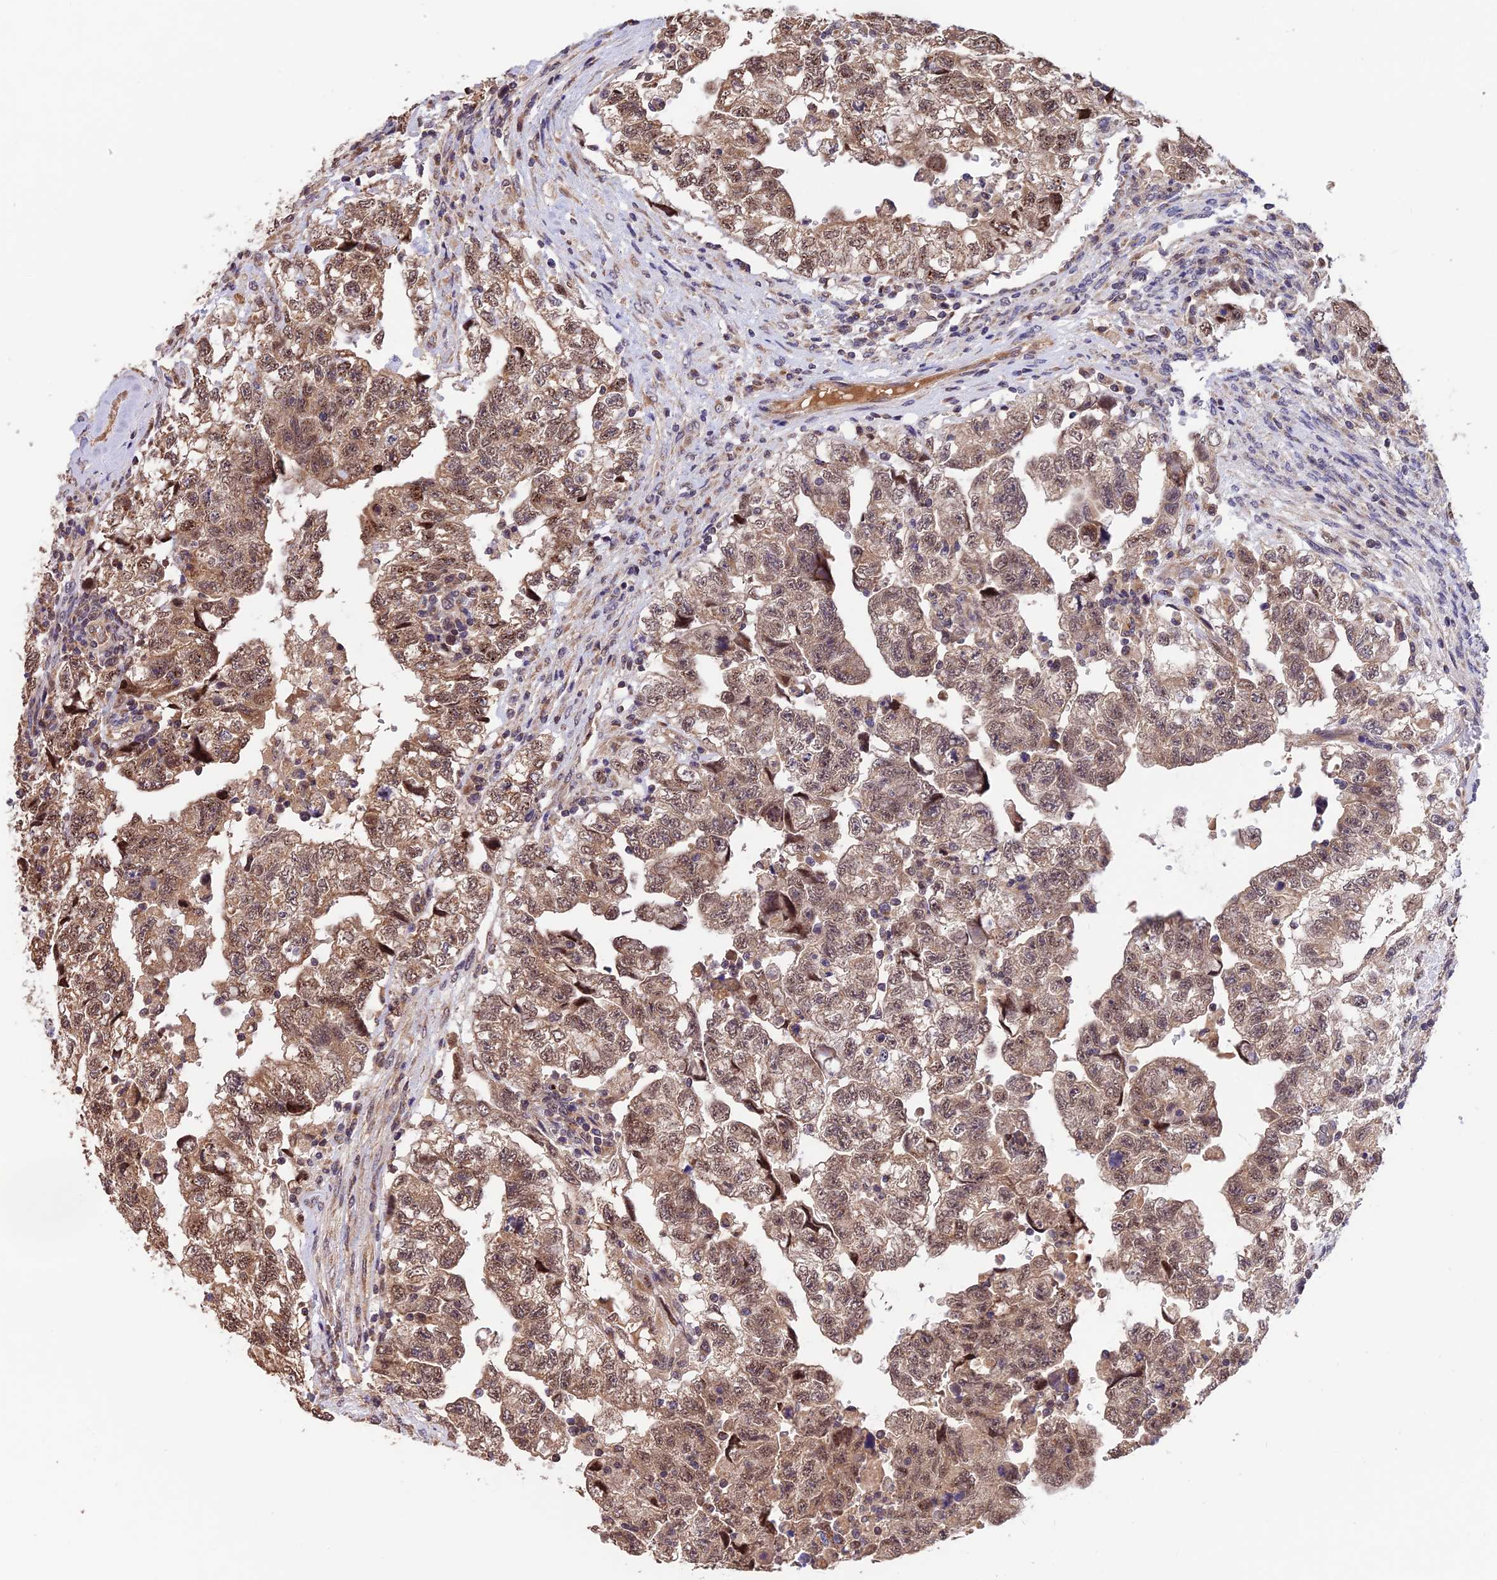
{"staining": {"intensity": "moderate", "quantity": ">75%", "location": "cytoplasmic/membranous,nuclear"}, "tissue": "testis cancer", "cell_type": "Tumor cells", "image_type": "cancer", "snomed": [{"axis": "morphology", "description": "Carcinoma, Embryonal, NOS"}, {"axis": "topography", "description": "Testis"}], "caption": "Immunohistochemistry (IHC) of human testis cancer (embryonal carcinoma) exhibits medium levels of moderate cytoplasmic/membranous and nuclear staining in about >75% of tumor cells. (DAB (3,3'-diaminobenzidine) IHC, brown staining for protein, blue staining for nuclei).", "gene": "MNS1", "patient": {"sex": "male", "age": 36}}